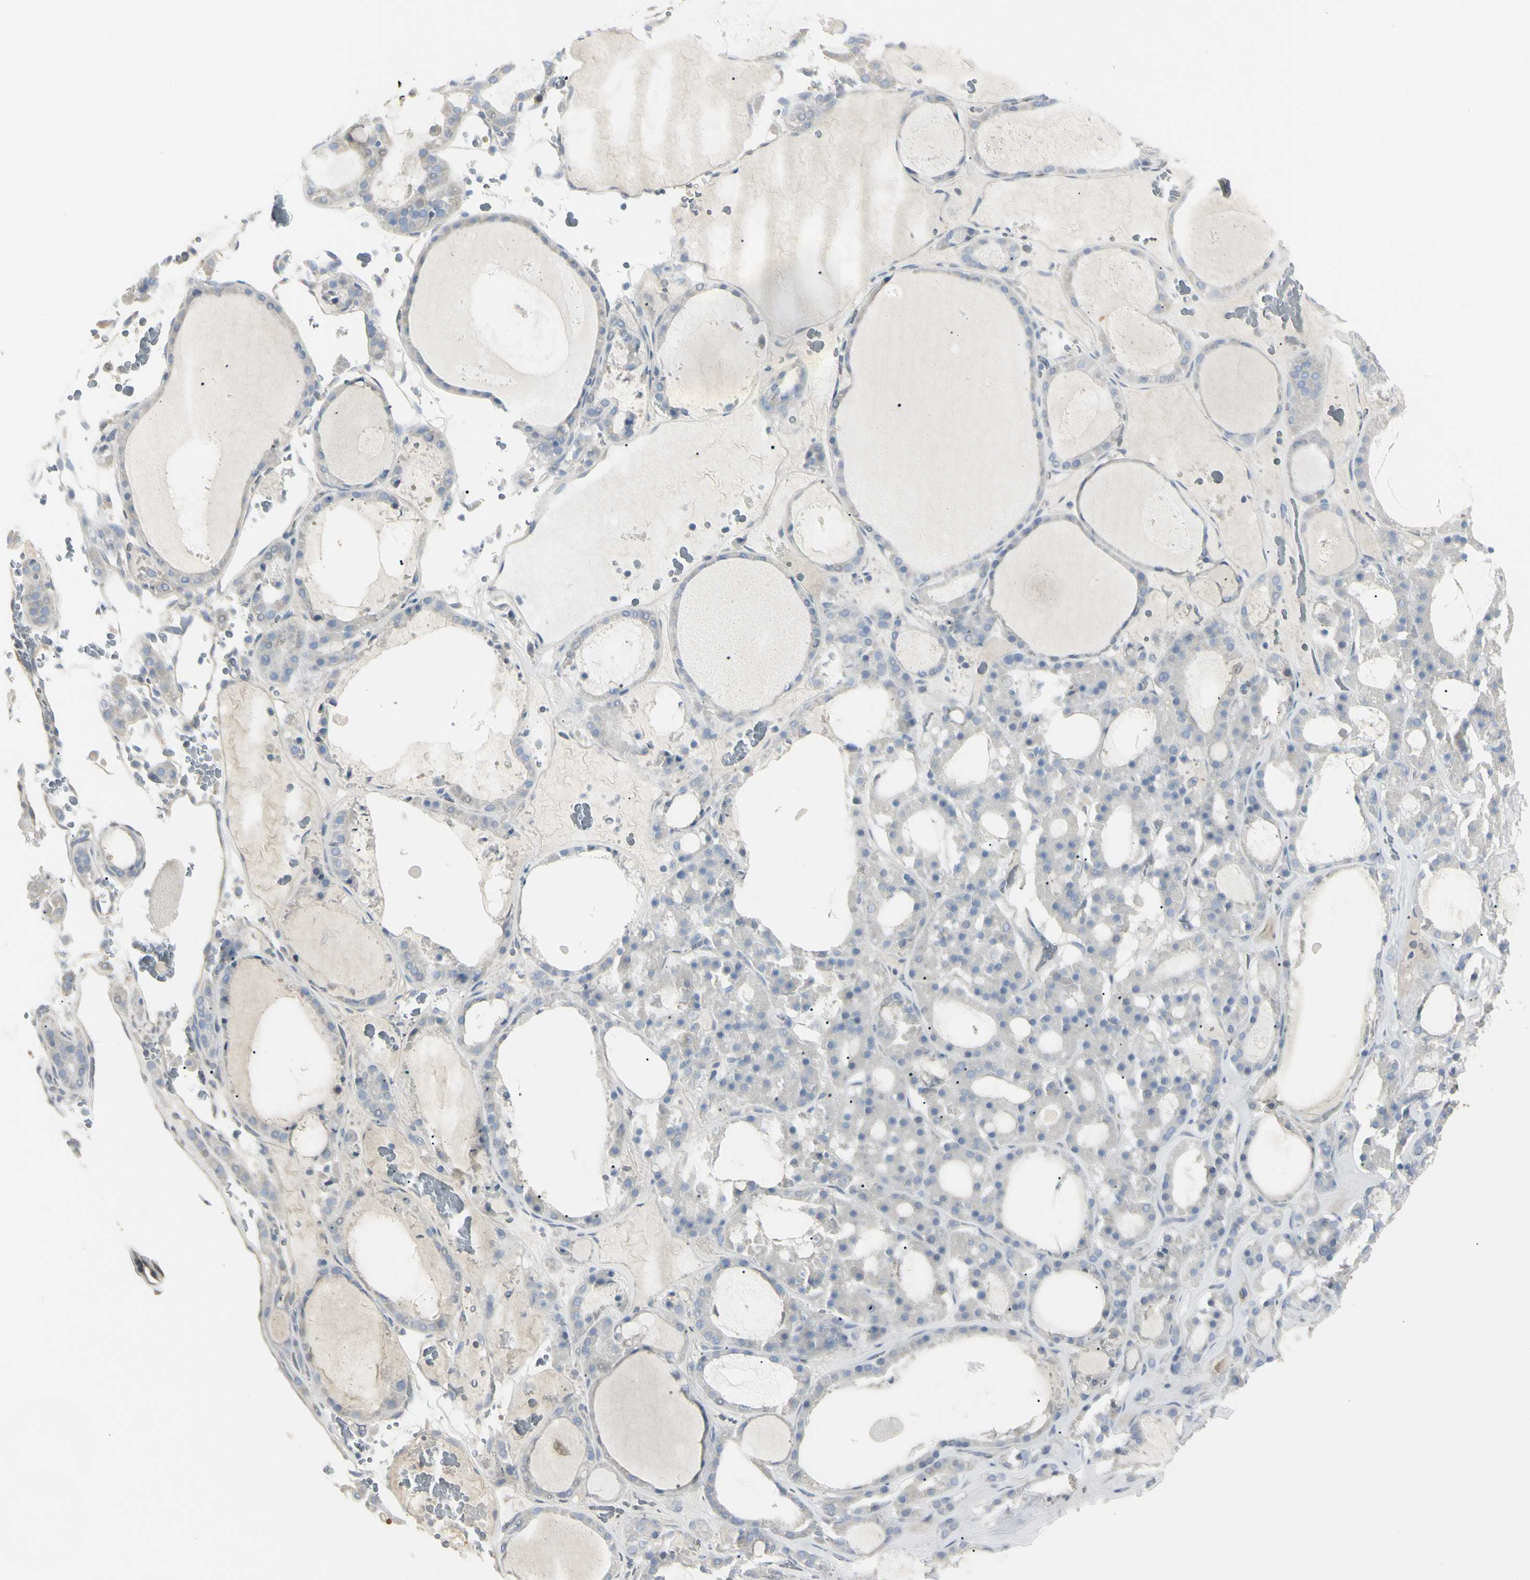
{"staining": {"intensity": "negative", "quantity": "none", "location": "none"}, "tissue": "thyroid gland", "cell_type": "Glandular cells", "image_type": "normal", "snomed": [{"axis": "morphology", "description": "Normal tissue, NOS"}, {"axis": "morphology", "description": "Carcinoma, NOS"}, {"axis": "topography", "description": "Thyroid gland"}], "caption": "Immunohistochemical staining of normal thyroid gland demonstrates no significant positivity in glandular cells.", "gene": "PIP", "patient": {"sex": "female", "age": 86}}